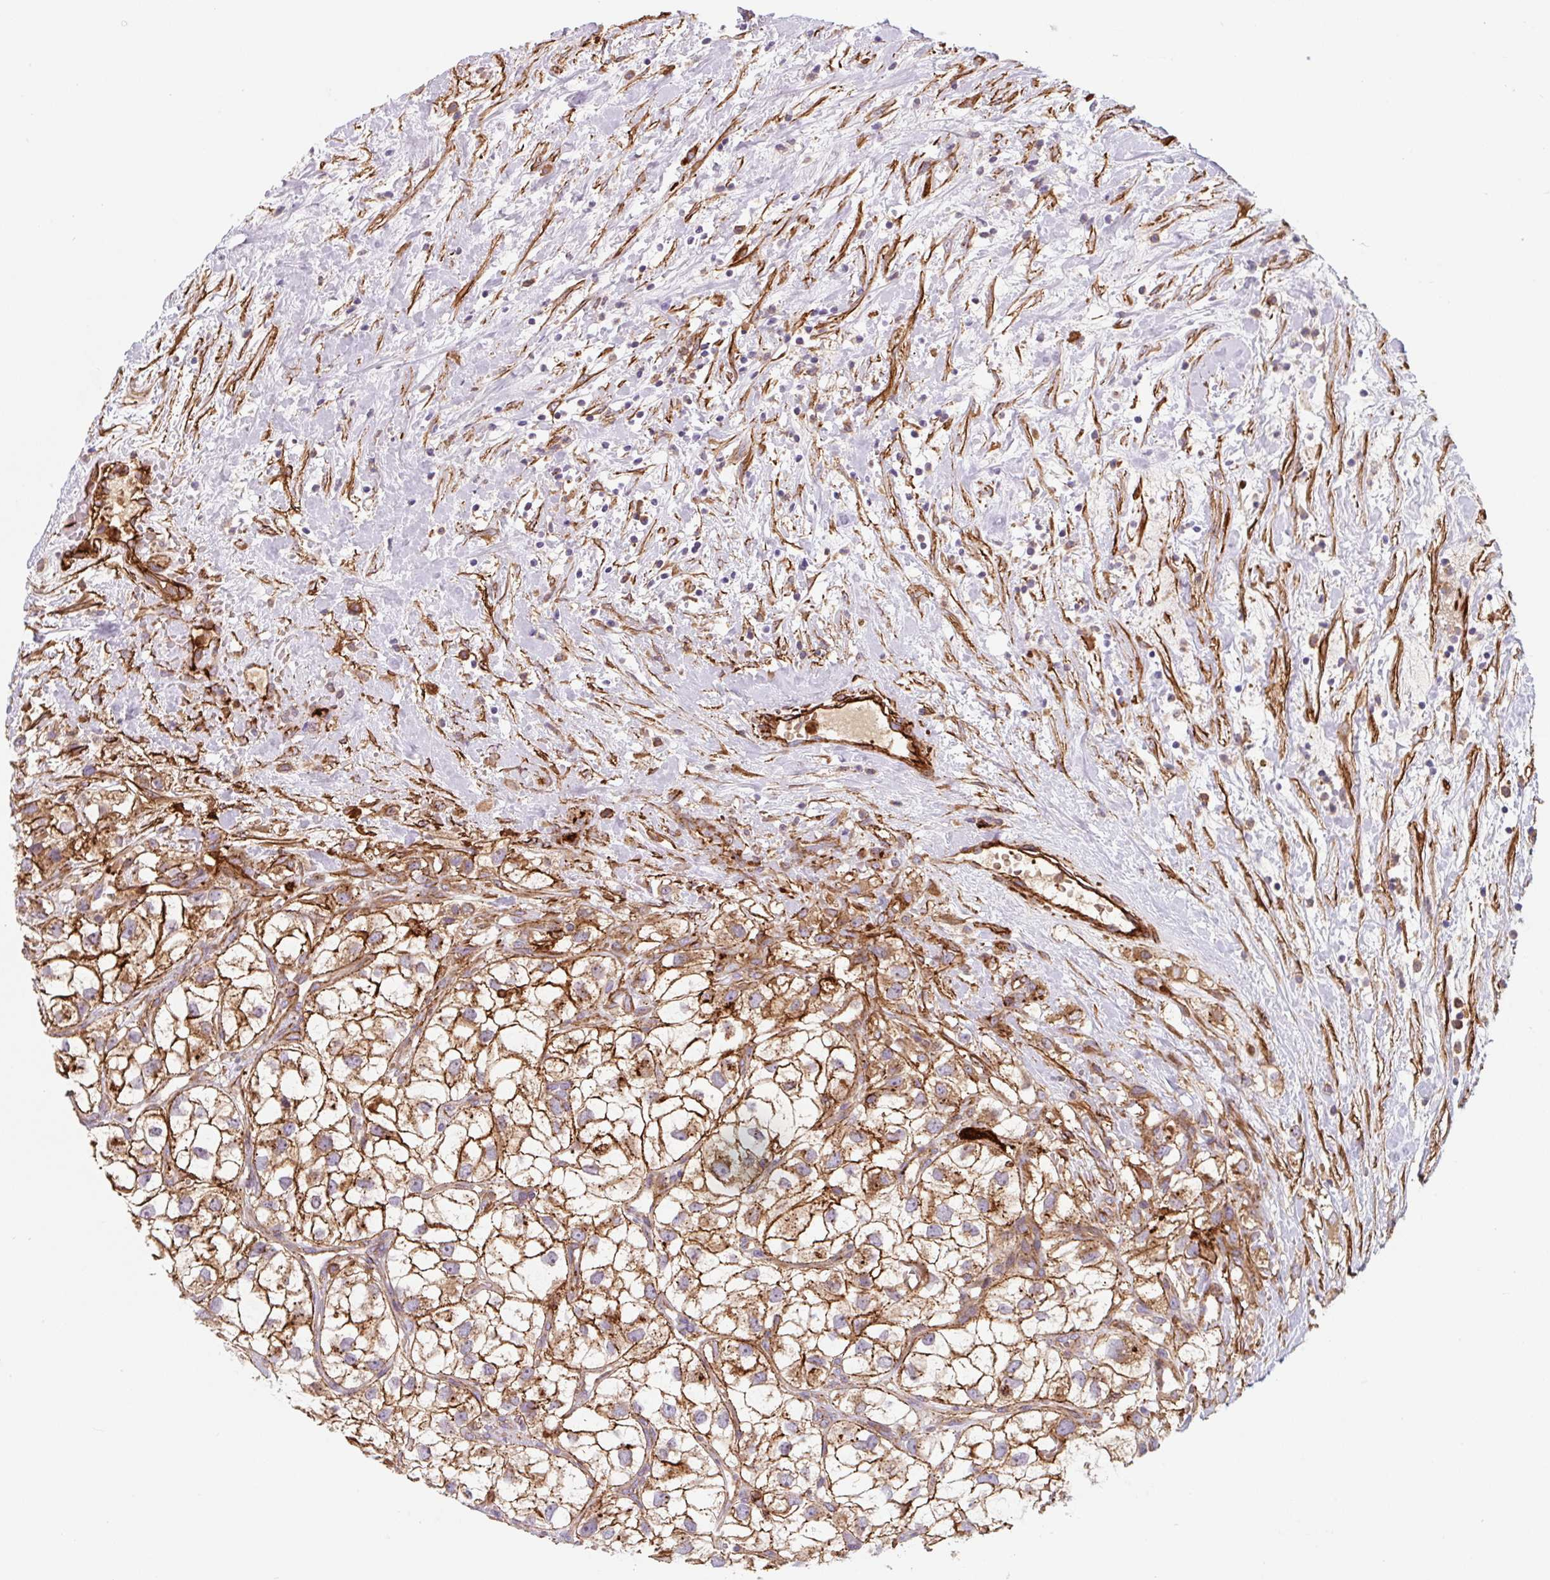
{"staining": {"intensity": "moderate", "quantity": ">75%", "location": "cytoplasmic/membranous"}, "tissue": "renal cancer", "cell_type": "Tumor cells", "image_type": "cancer", "snomed": [{"axis": "morphology", "description": "Adenocarcinoma, NOS"}, {"axis": "topography", "description": "Kidney"}], "caption": "Immunohistochemical staining of adenocarcinoma (renal) exhibits medium levels of moderate cytoplasmic/membranous expression in about >75% of tumor cells.", "gene": "DHFR2", "patient": {"sex": "male", "age": 59}}